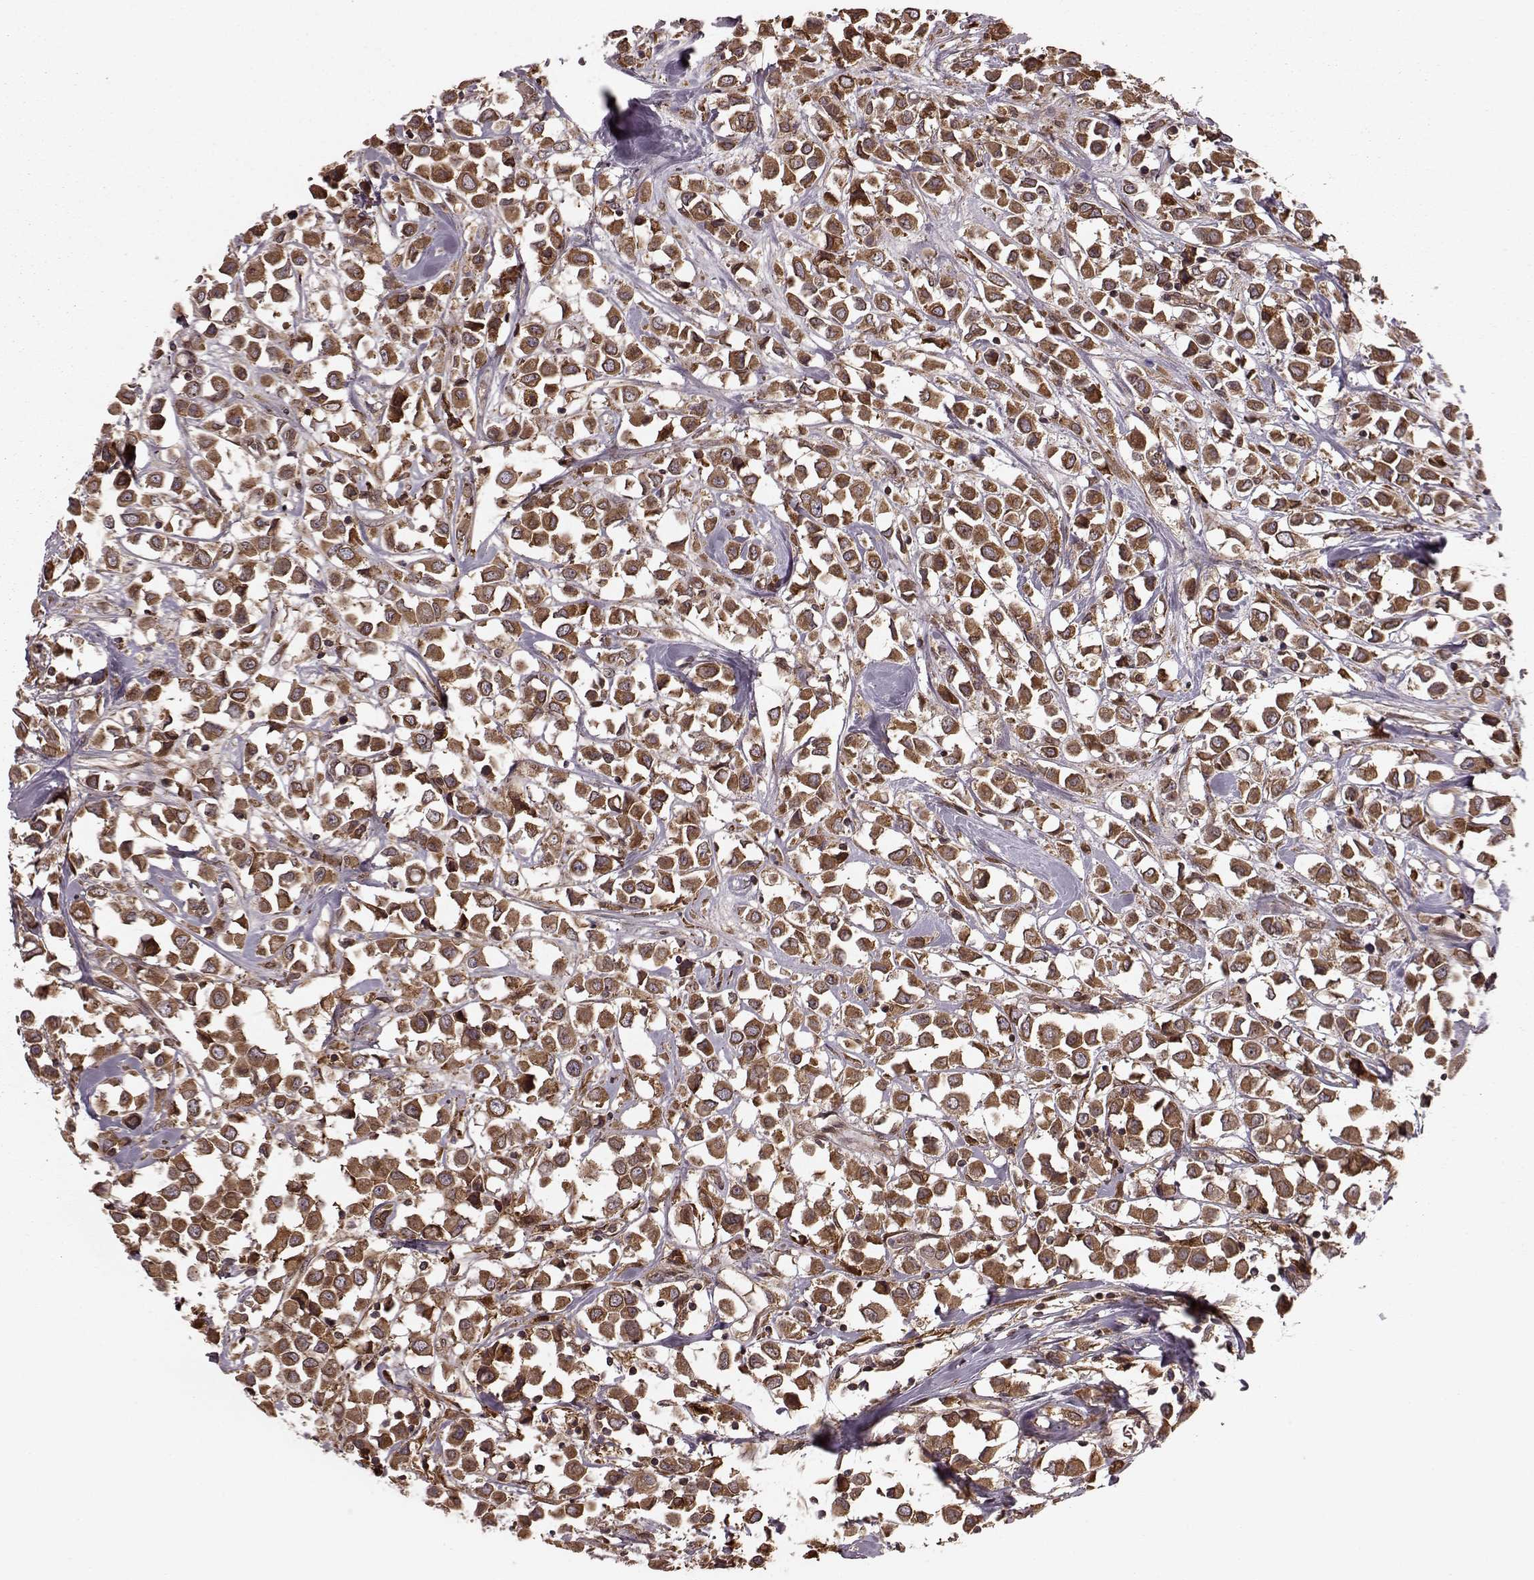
{"staining": {"intensity": "strong", "quantity": ">75%", "location": "cytoplasmic/membranous"}, "tissue": "breast cancer", "cell_type": "Tumor cells", "image_type": "cancer", "snomed": [{"axis": "morphology", "description": "Duct carcinoma"}, {"axis": "topography", "description": "Breast"}], "caption": "Brown immunohistochemical staining in human breast cancer shows strong cytoplasmic/membranous staining in approximately >75% of tumor cells.", "gene": "AGPAT1", "patient": {"sex": "female", "age": 61}}